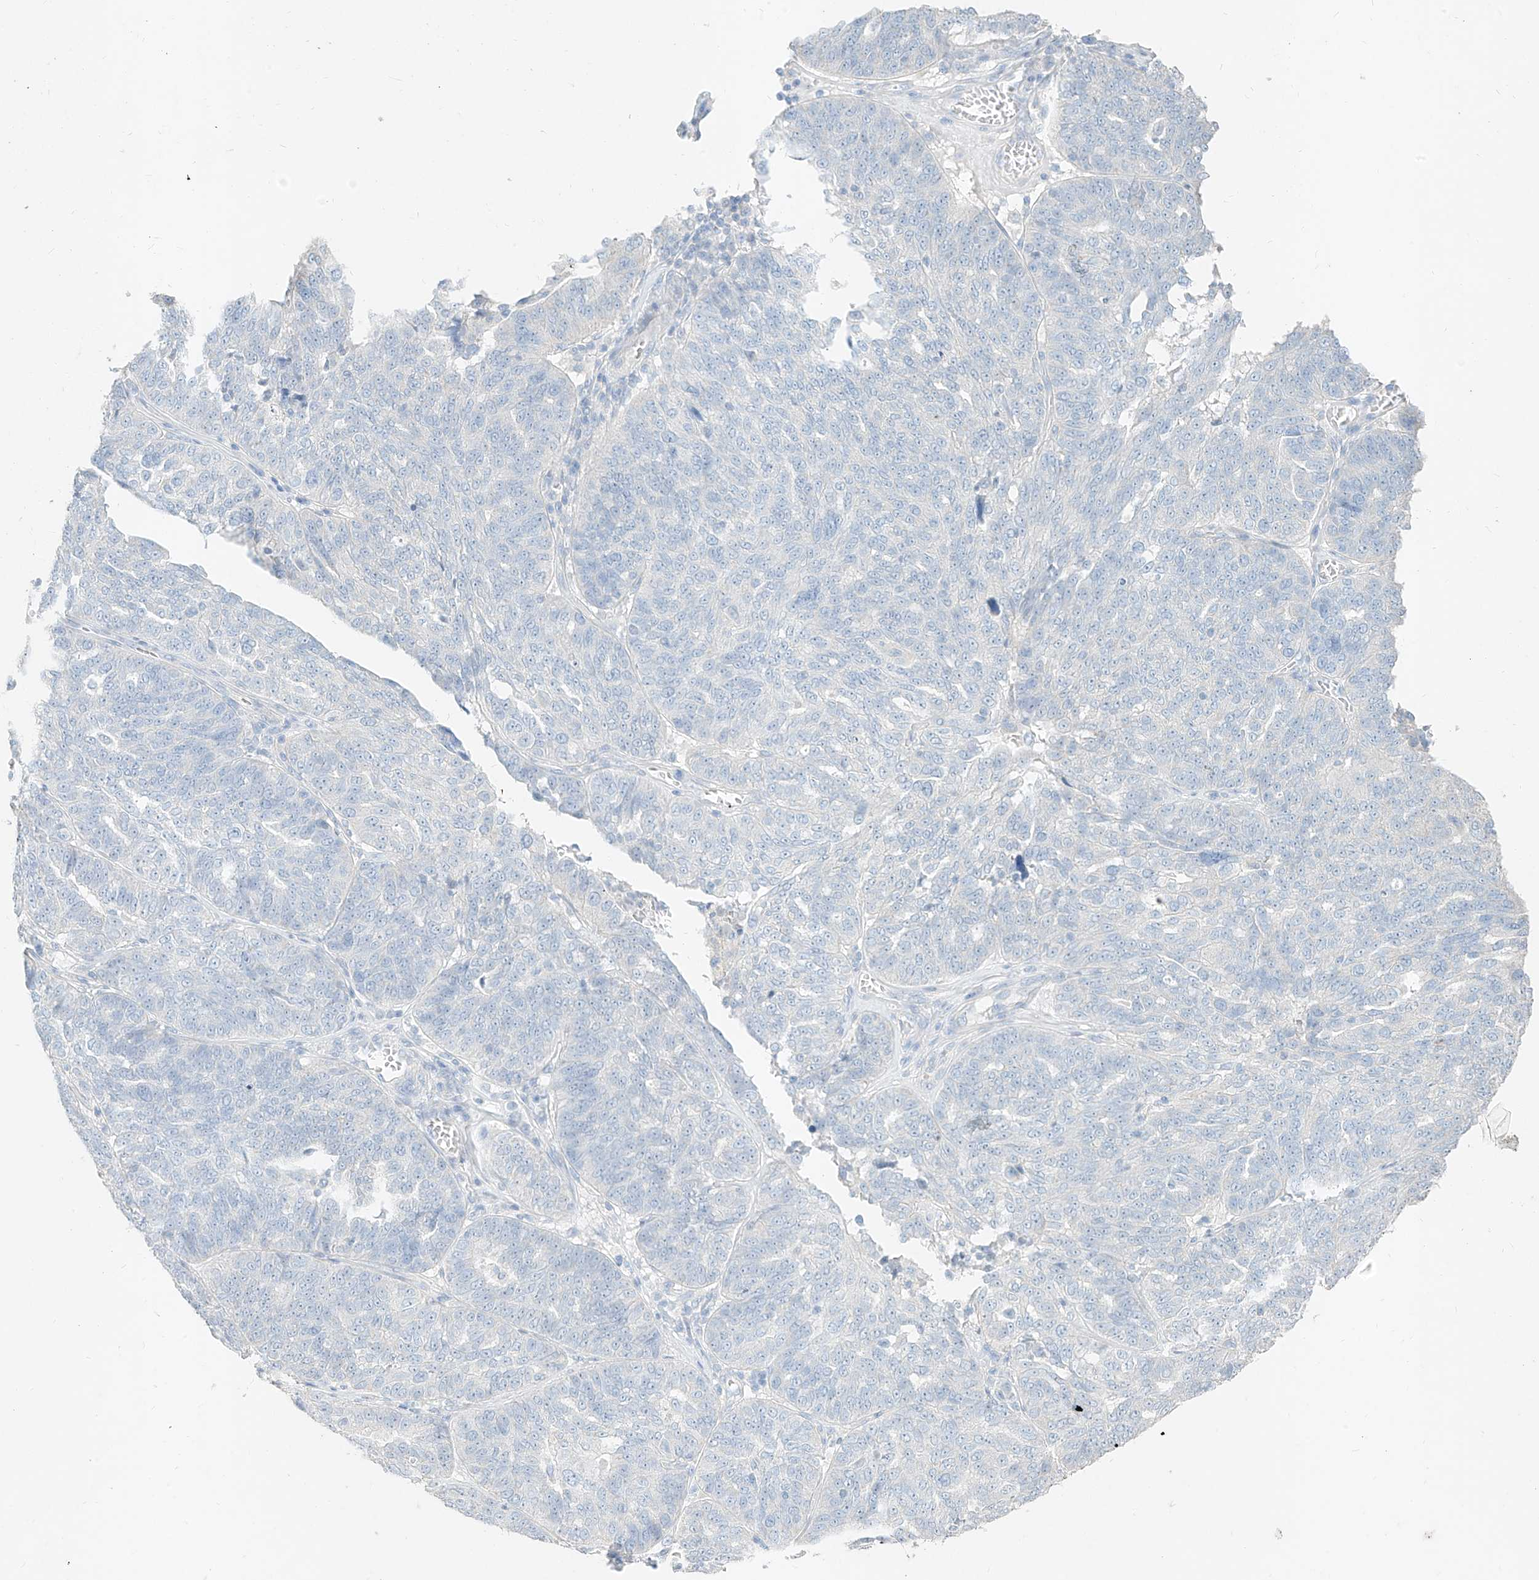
{"staining": {"intensity": "negative", "quantity": "none", "location": "none"}, "tissue": "ovarian cancer", "cell_type": "Tumor cells", "image_type": "cancer", "snomed": [{"axis": "morphology", "description": "Cystadenocarcinoma, serous, NOS"}, {"axis": "topography", "description": "Ovary"}], "caption": "DAB immunohistochemical staining of ovarian cancer (serous cystadenocarcinoma) displays no significant staining in tumor cells. (Stains: DAB (3,3'-diaminobenzidine) IHC with hematoxylin counter stain, Microscopy: brightfield microscopy at high magnification).", "gene": "ZZEF1", "patient": {"sex": "female", "age": 59}}